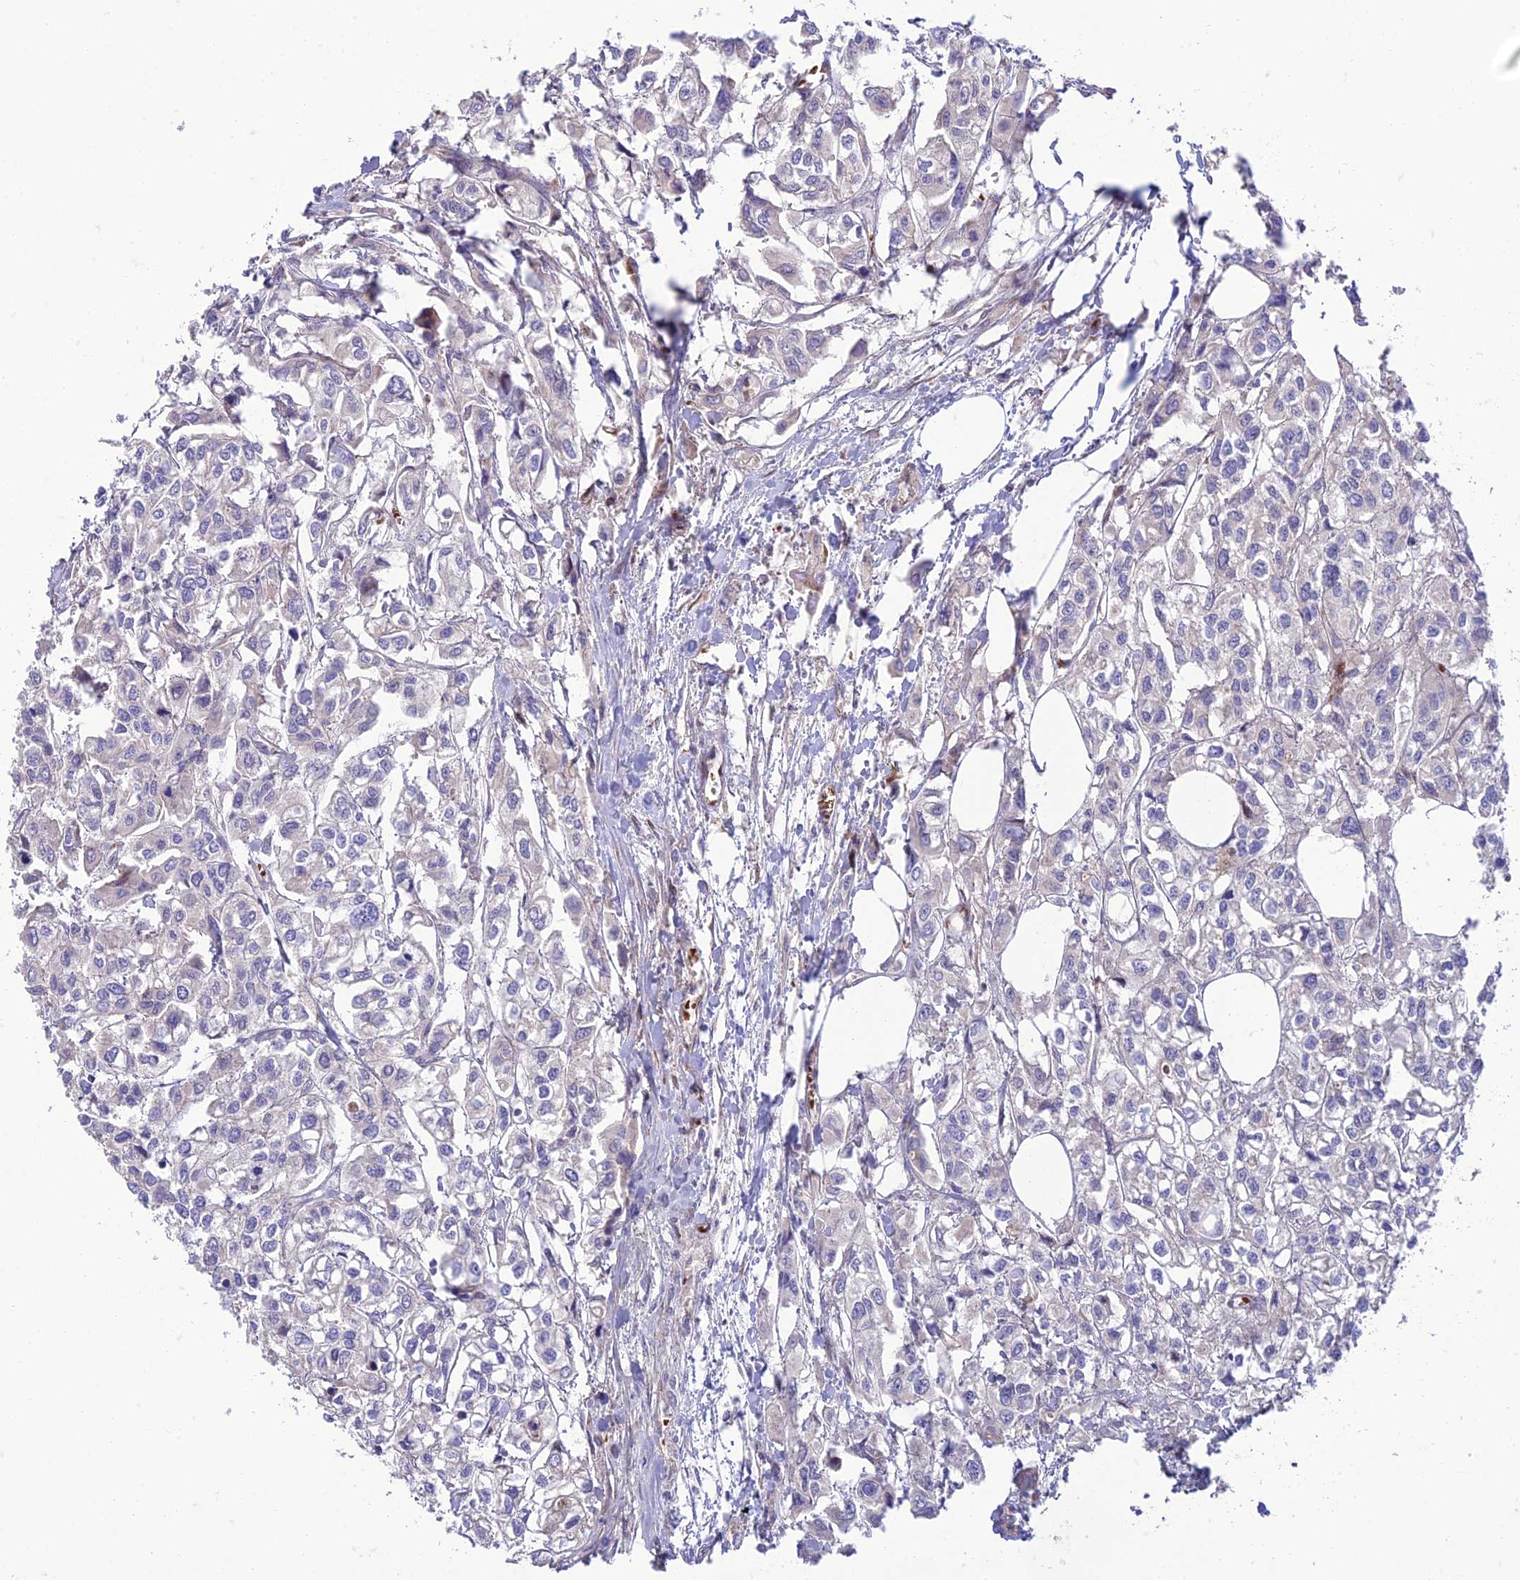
{"staining": {"intensity": "negative", "quantity": "none", "location": "none"}, "tissue": "urothelial cancer", "cell_type": "Tumor cells", "image_type": "cancer", "snomed": [{"axis": "morphology", "description": "Urothelial carcinoma, High grade"}, {"axis": "topography", "description": "Urinary bladder"}], "caption": "High-grade urothelial carcinoma was stained to show a protein in brown. There is no significant staining in tumor cells.", "gene": "SEL1L3", "patient": {"sex": "male", "age": 67}}